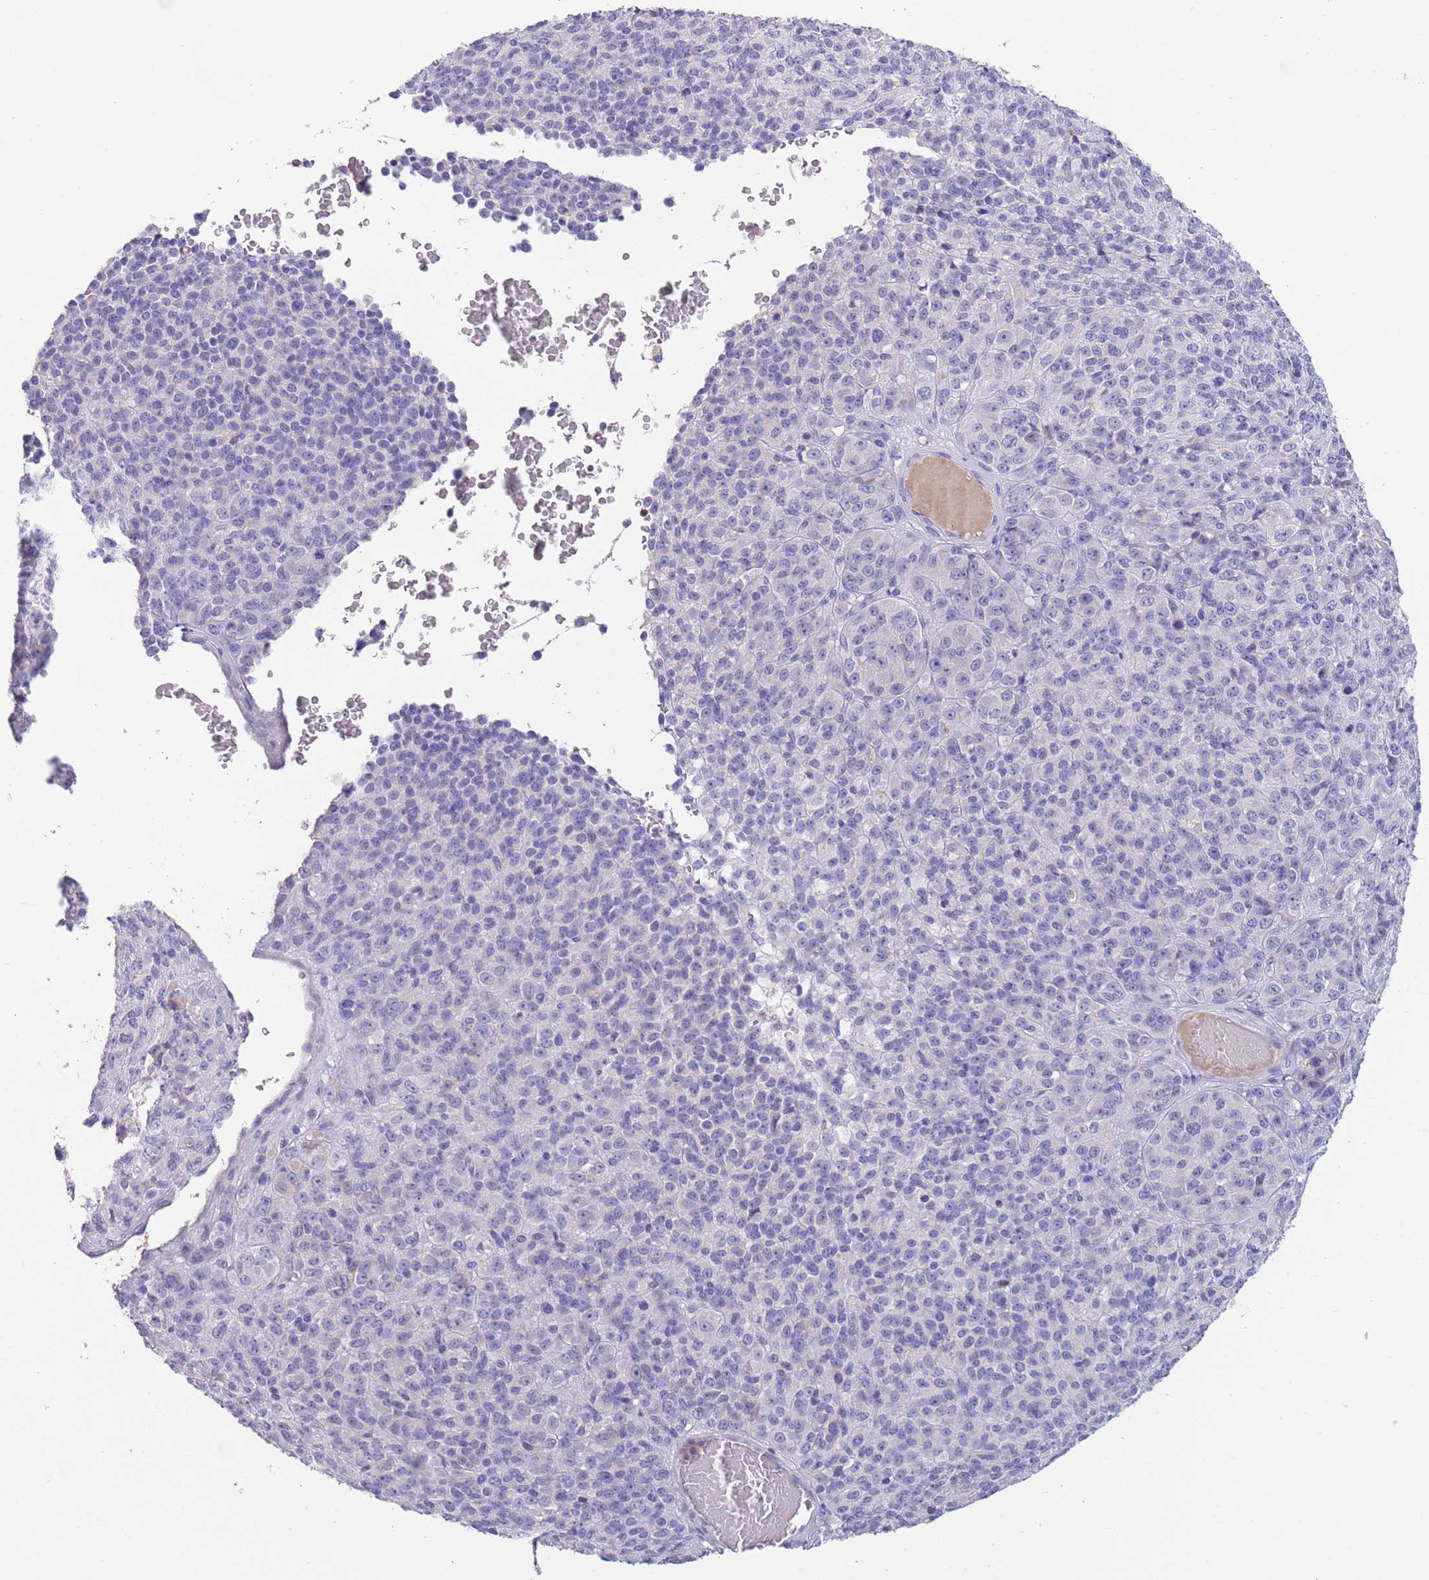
{"staining": {"intensity": "negative", "quantity": "none", "location": "none"}, "tissue": "melanoma", "cell_type": "Tumor cells", "image_type": "cancer", "snomed": [{"axis": "morphology", "description": "Malignant melanoma, Metastatic site"}, {"axis": "topography", "description": "Brain"}], "caption": "IHC histopathology image of neoplastic tissue: human malignant melanoma (metastatic site) stained with DAB shows no significant protein expression in tumor cells. (DAB (3,3'-diaminobenzidine) IHC, high magnification).", "gene": "IGFL4", "patient": {"sex": "female", "age": 56}}